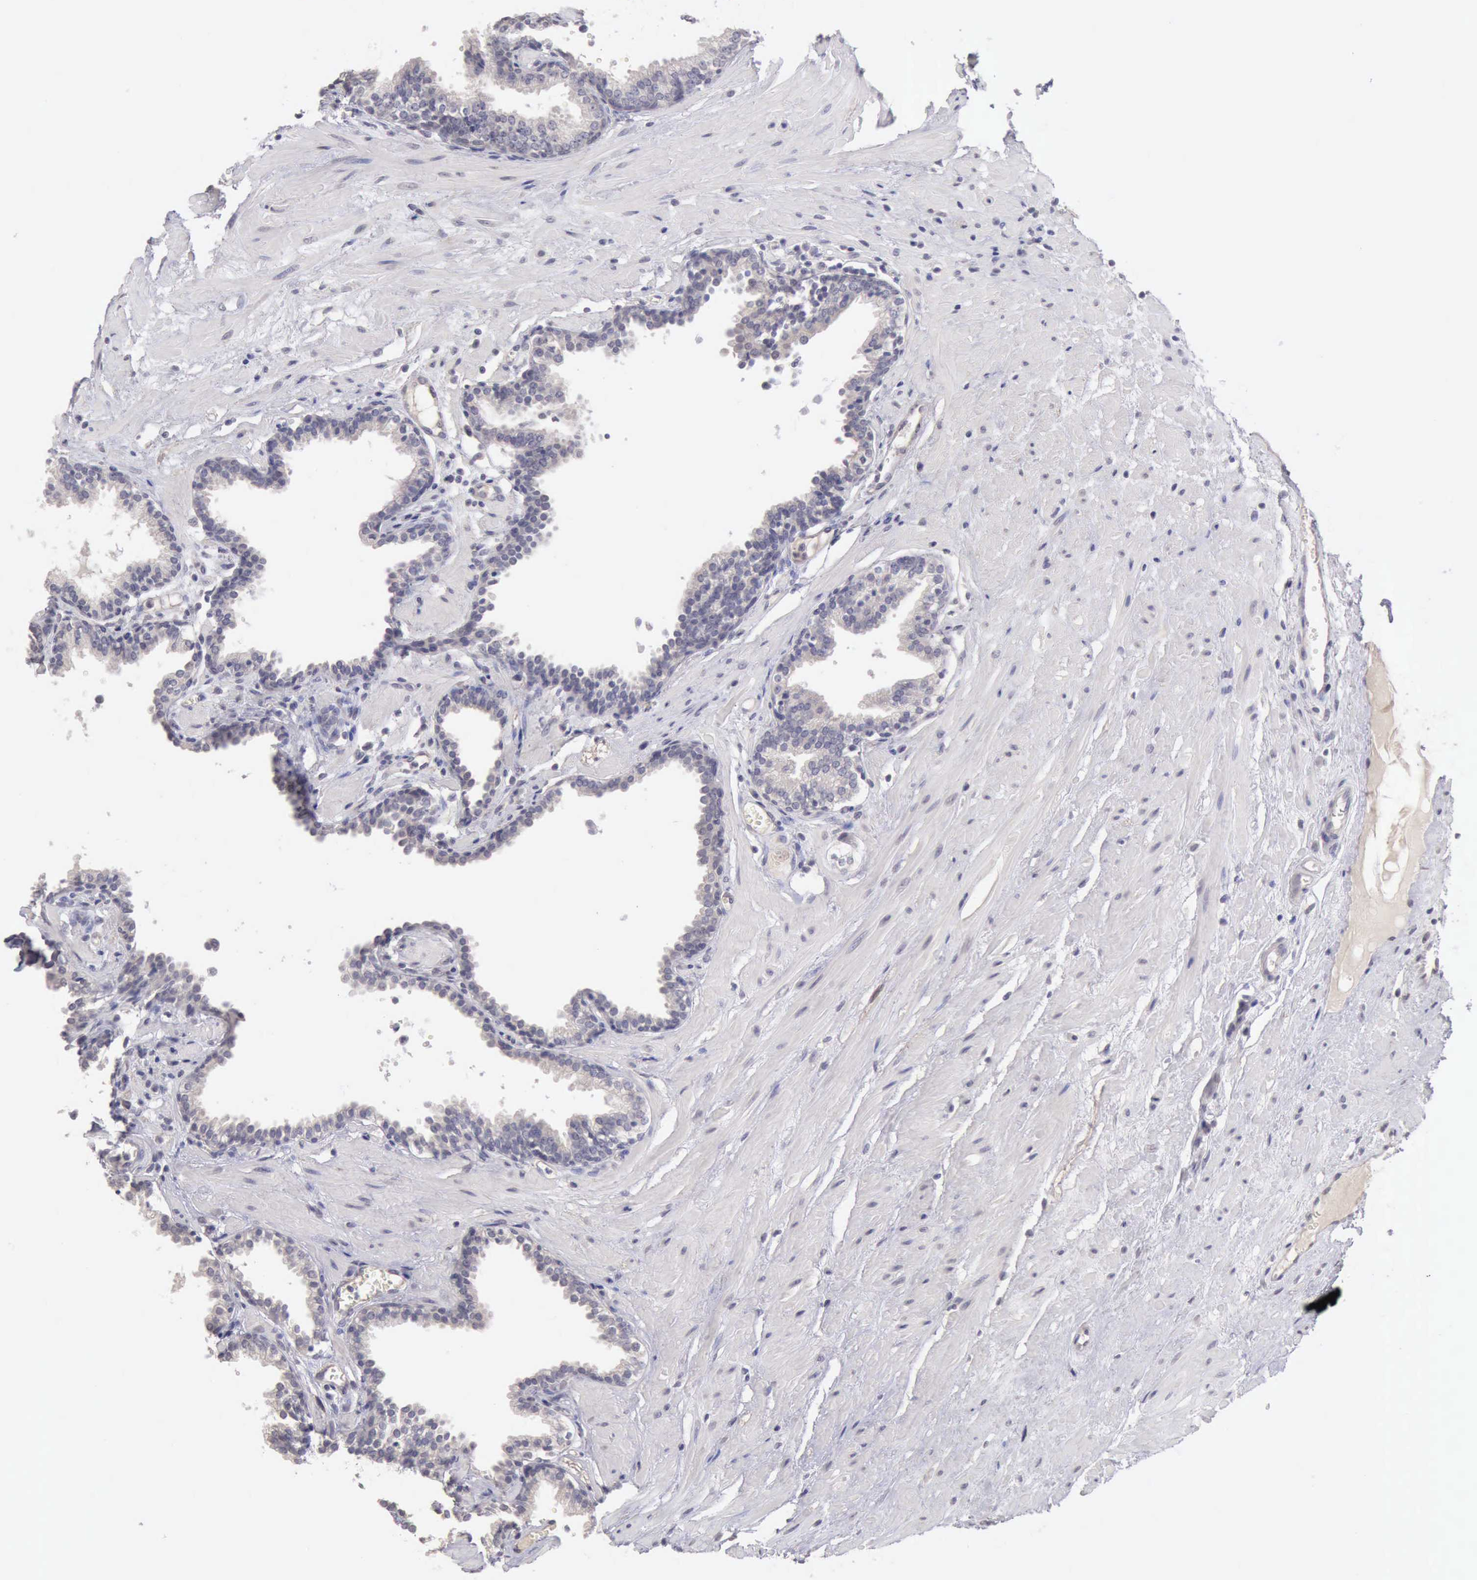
{"staining": {"intensity": "negative", "quantity": "none", "location": "none"}, "tissue": "prostate", "cell_type": "Glandular cells", "image_type": "normal", "snomed": [{"axis": "morphology", "description": "Normal tissue, NOS"}, {"axis": "topography", "description": "Prostate"}], "caption": "This is a histopathology image of immunohistochemistry (IHC) staining of benign prostate, which shows no staining in glandular cells. (Brightfield microscopy of DAB (3,3'-diaminobenzidine) IHC at high magnification).", "gene": "KCND1", "patient": {"sex": "male", "age": 64}}